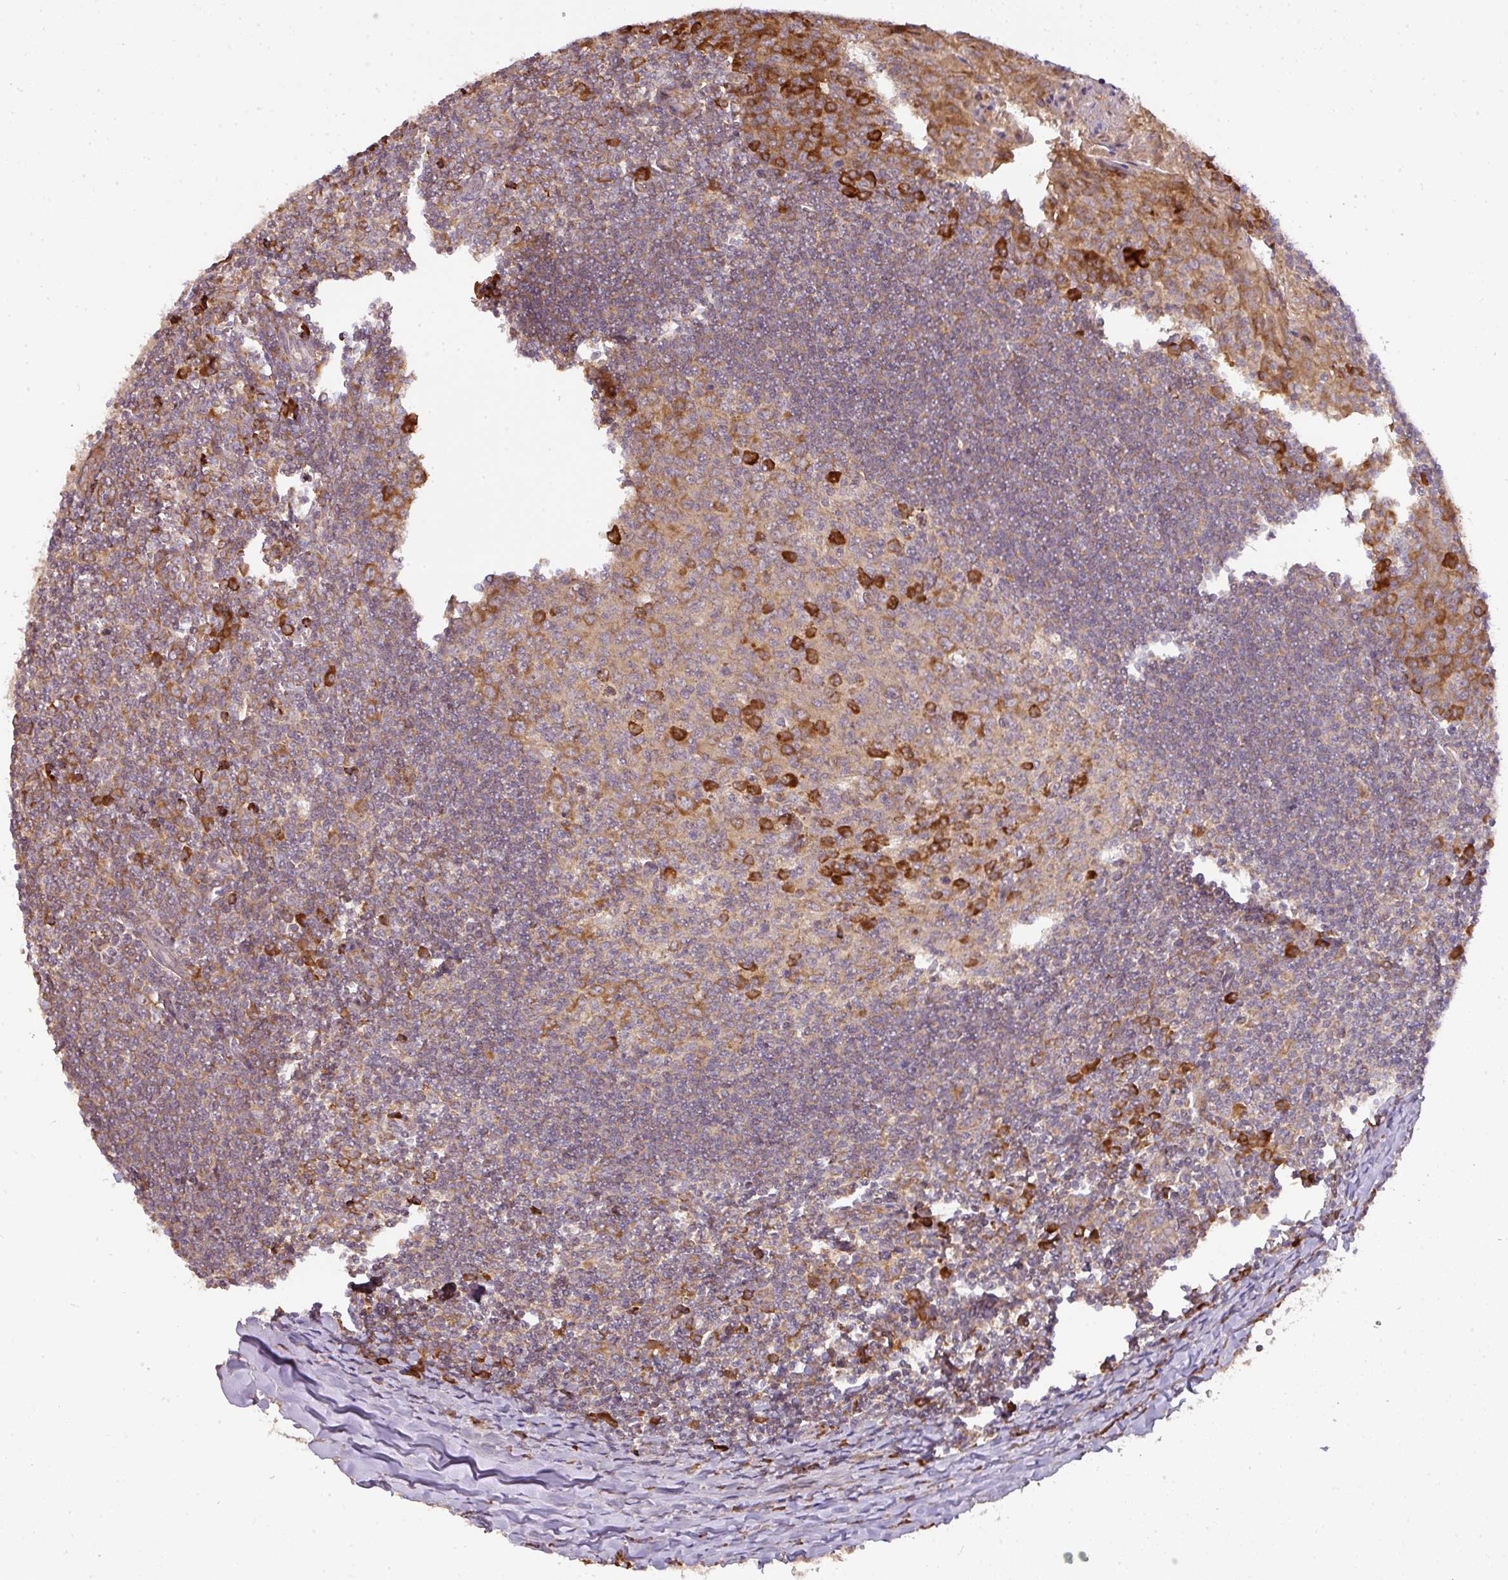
{"staining": {"intensity": "strong", "quantity": "25%-75%", "location": "cytoplasmic/membranous"}, "tissue": "tonsil", "cell_type": "Germinal center cells", "image_type": "normal", "snomed": [{"axis": "morphology", "description": "Normal tissue, NOS"}, {"axis": "topography", "description": "Tonsil"}], "caption": "IHC of normal human tonsil displays high levels of strong cytoplasmic/membranous positivity in approximately 25%-75% of germinal center cells.", "gene": "GALP", "patient": {"sex": "male", "age": 27}}